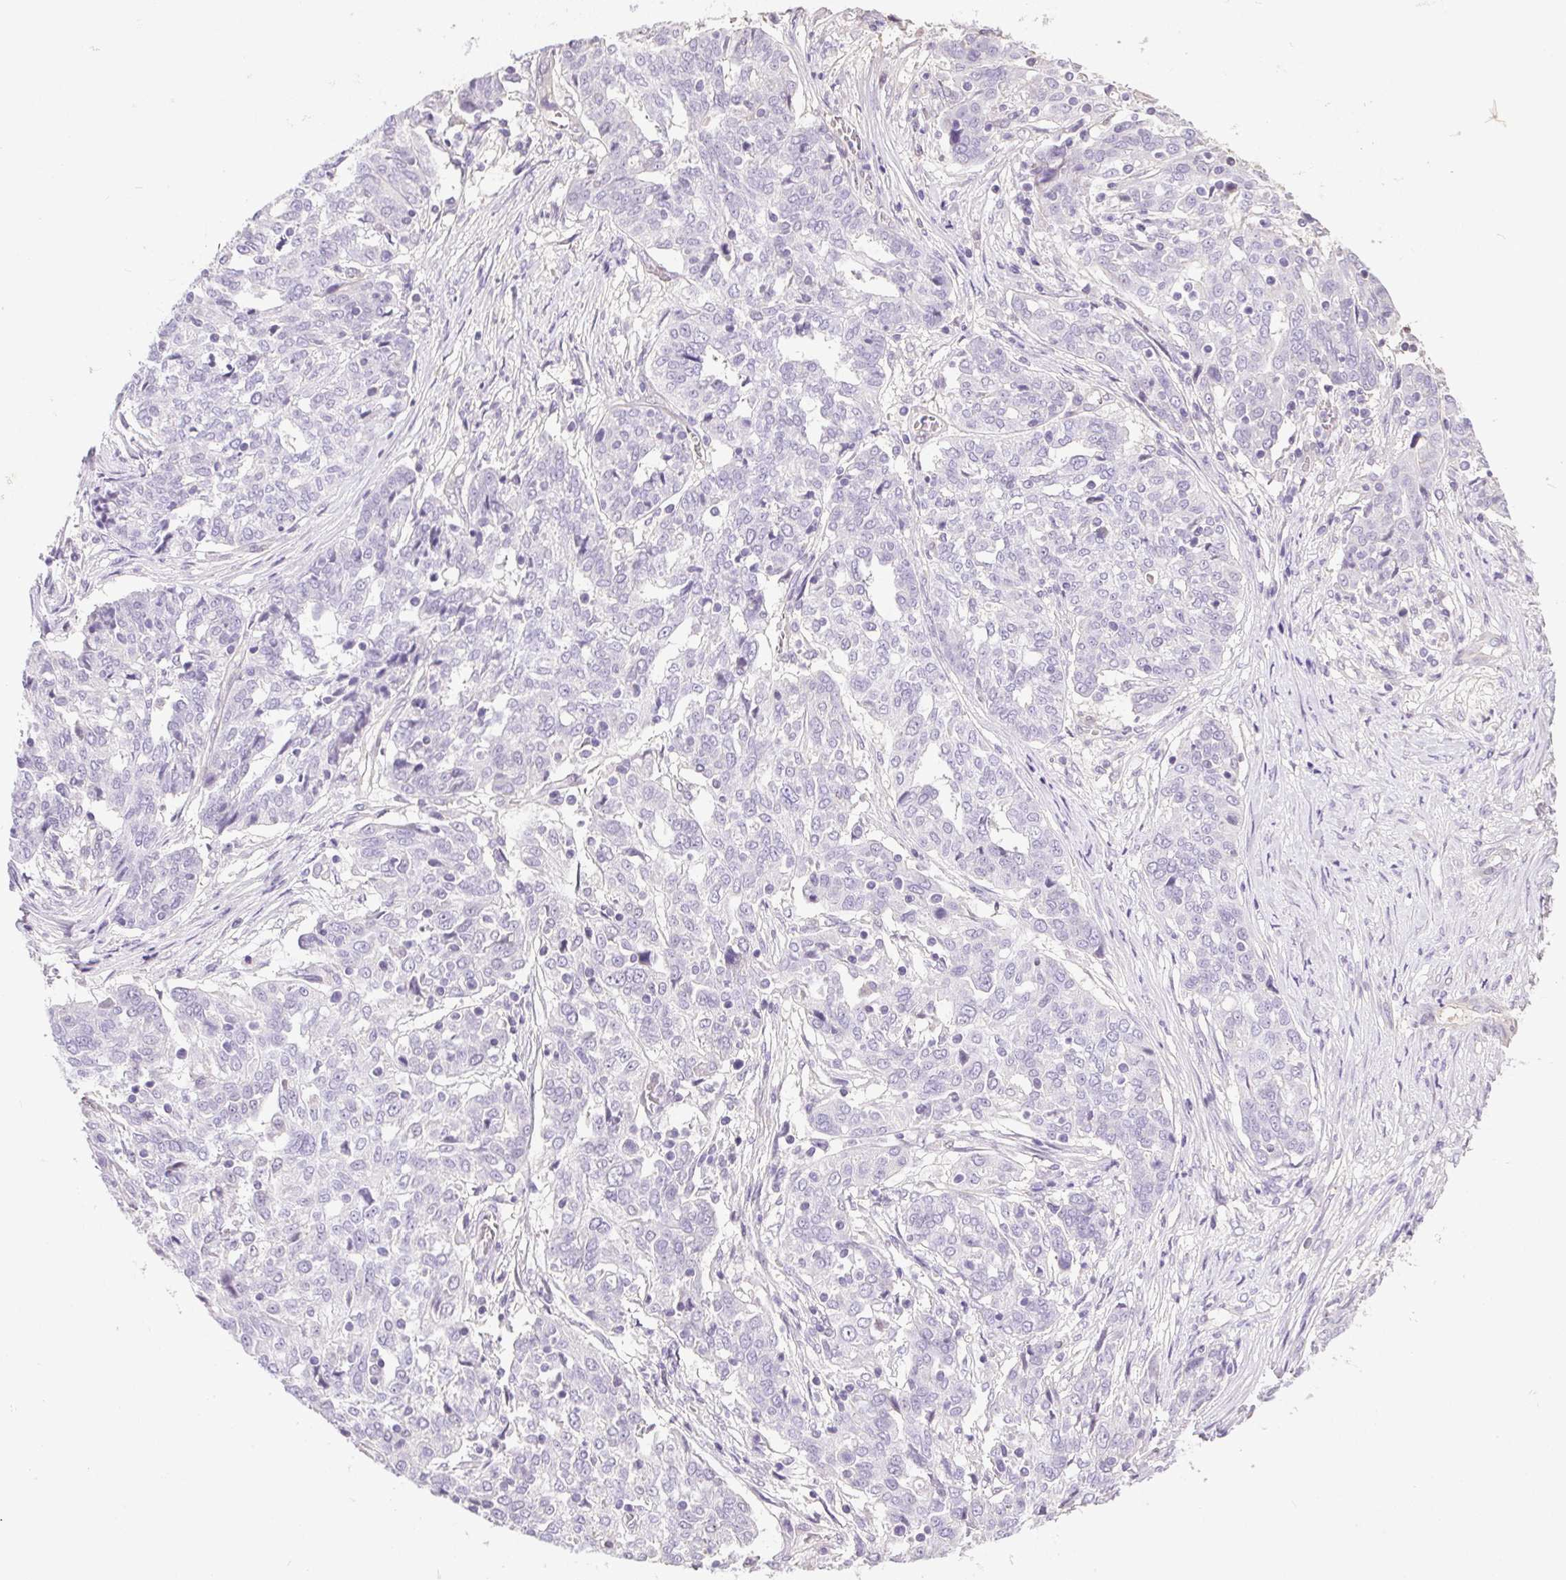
{"staining": {"intensity": "negative", "quantity": "none", "location": "none"}, "tissue": "ovarian cancer", "cell_type": "Tumor cells", "image_type": "cancer", "snomed": [{"axis": "morphology", "description": "Cystadenocarcinoma, serous, NOS"}, {"axis": "topography", "description": "Ovary"}], "caption": "Tumor cells show no significant protein expression in ovarian serous cystadenocarcinoma.", "gene": "SYCE2", "patient": {"sex": "female", "age": 67}}